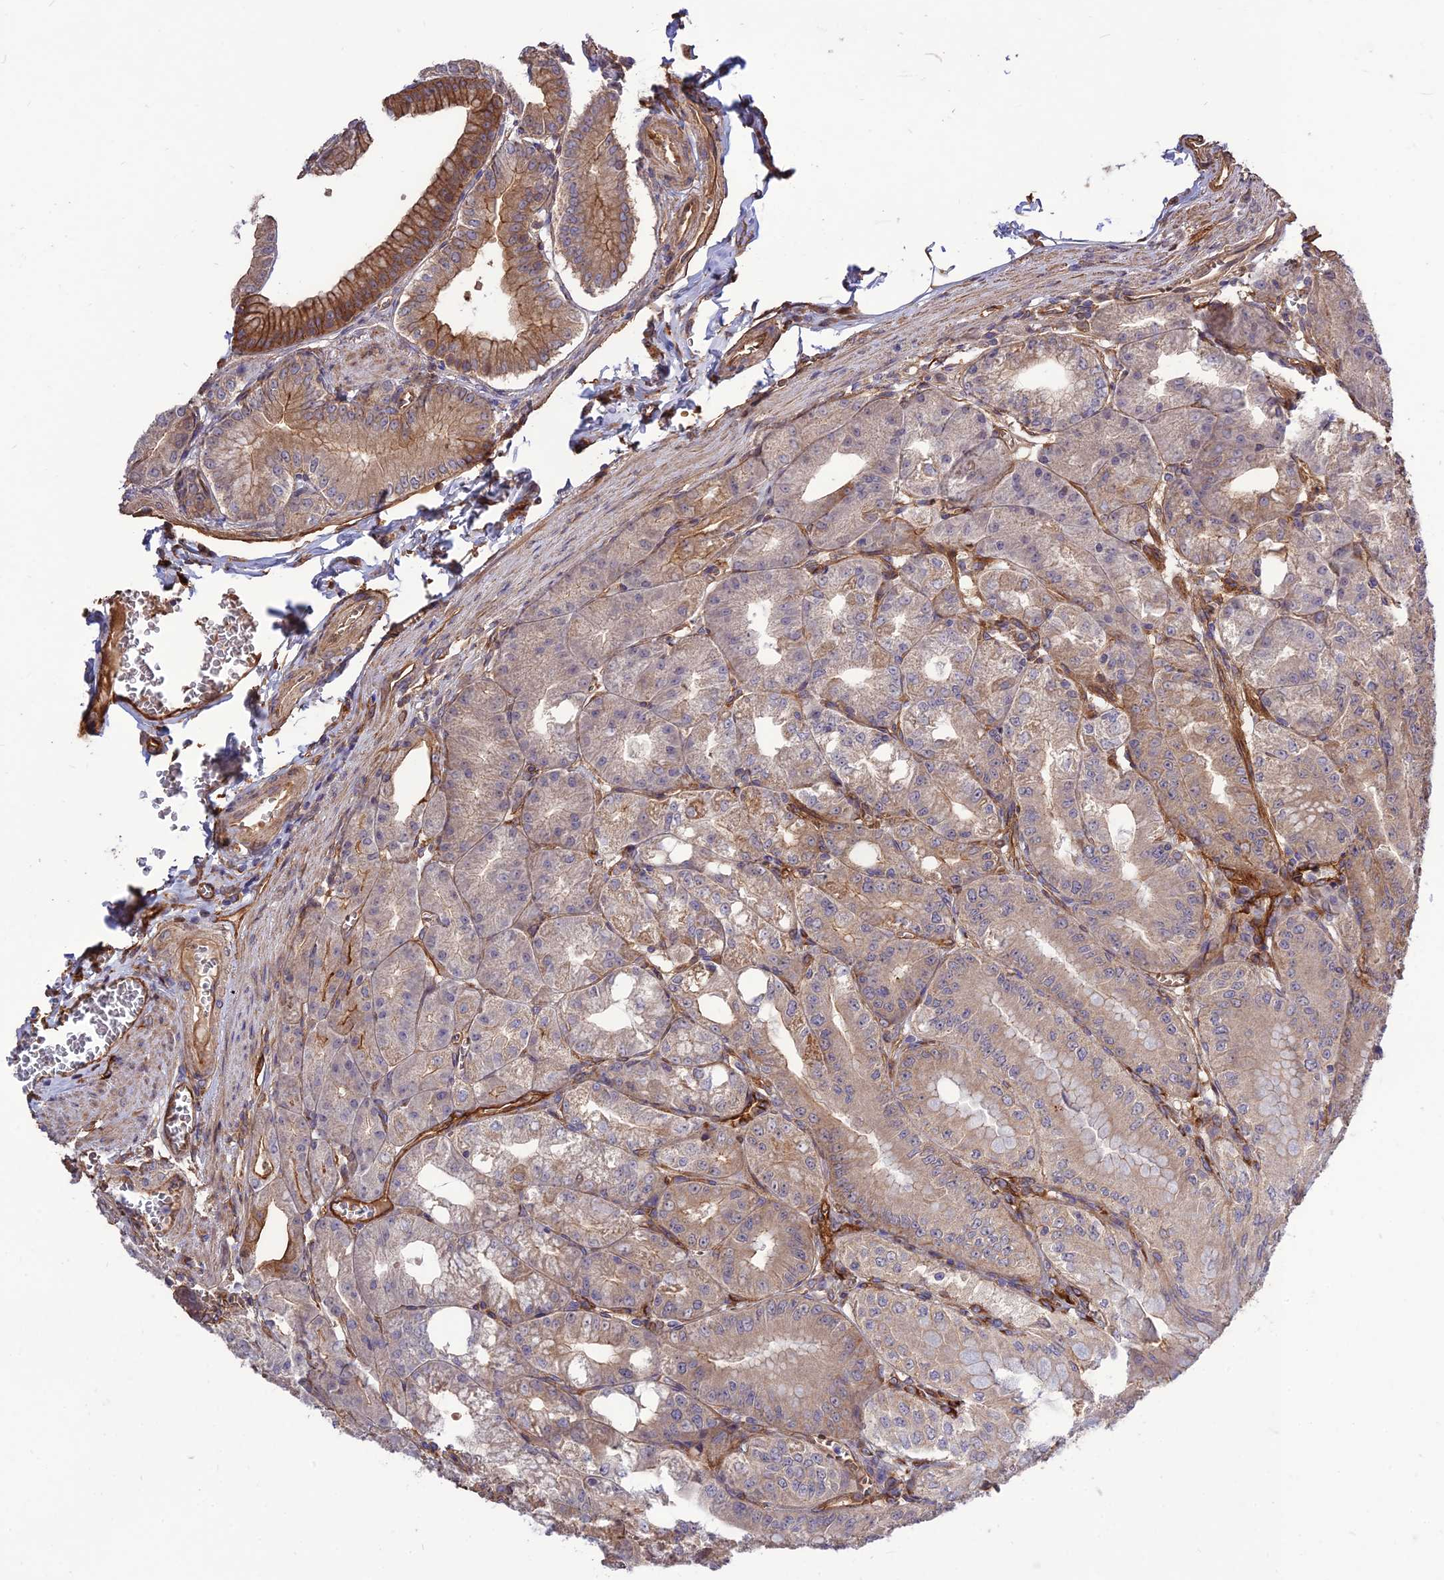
{"staining": {"intensity": "moderate", "quantity": "25%-75%", "location": "cytoplasmic/membranous"}, "tissue": "stomach", "cell_type": "Glandular cells", "image_type": "normal", "snomed": [{"axis": "morphology", "description": "Normal tissue, NOS"}, {"axis": "topography", "description": "Stomach, upper"}, {"axis": "topography", "description": "Stomach, lower"}], "caption": "An image of stomach stained for a protein exhibits moderate cytoplasmic/membranous brown staining in glandular cells. (brown staining indicates protein expression, while blue staining denotes nuclei).", "gene": "CRTAP", "patient": {"sex": "male", "age": 71}}